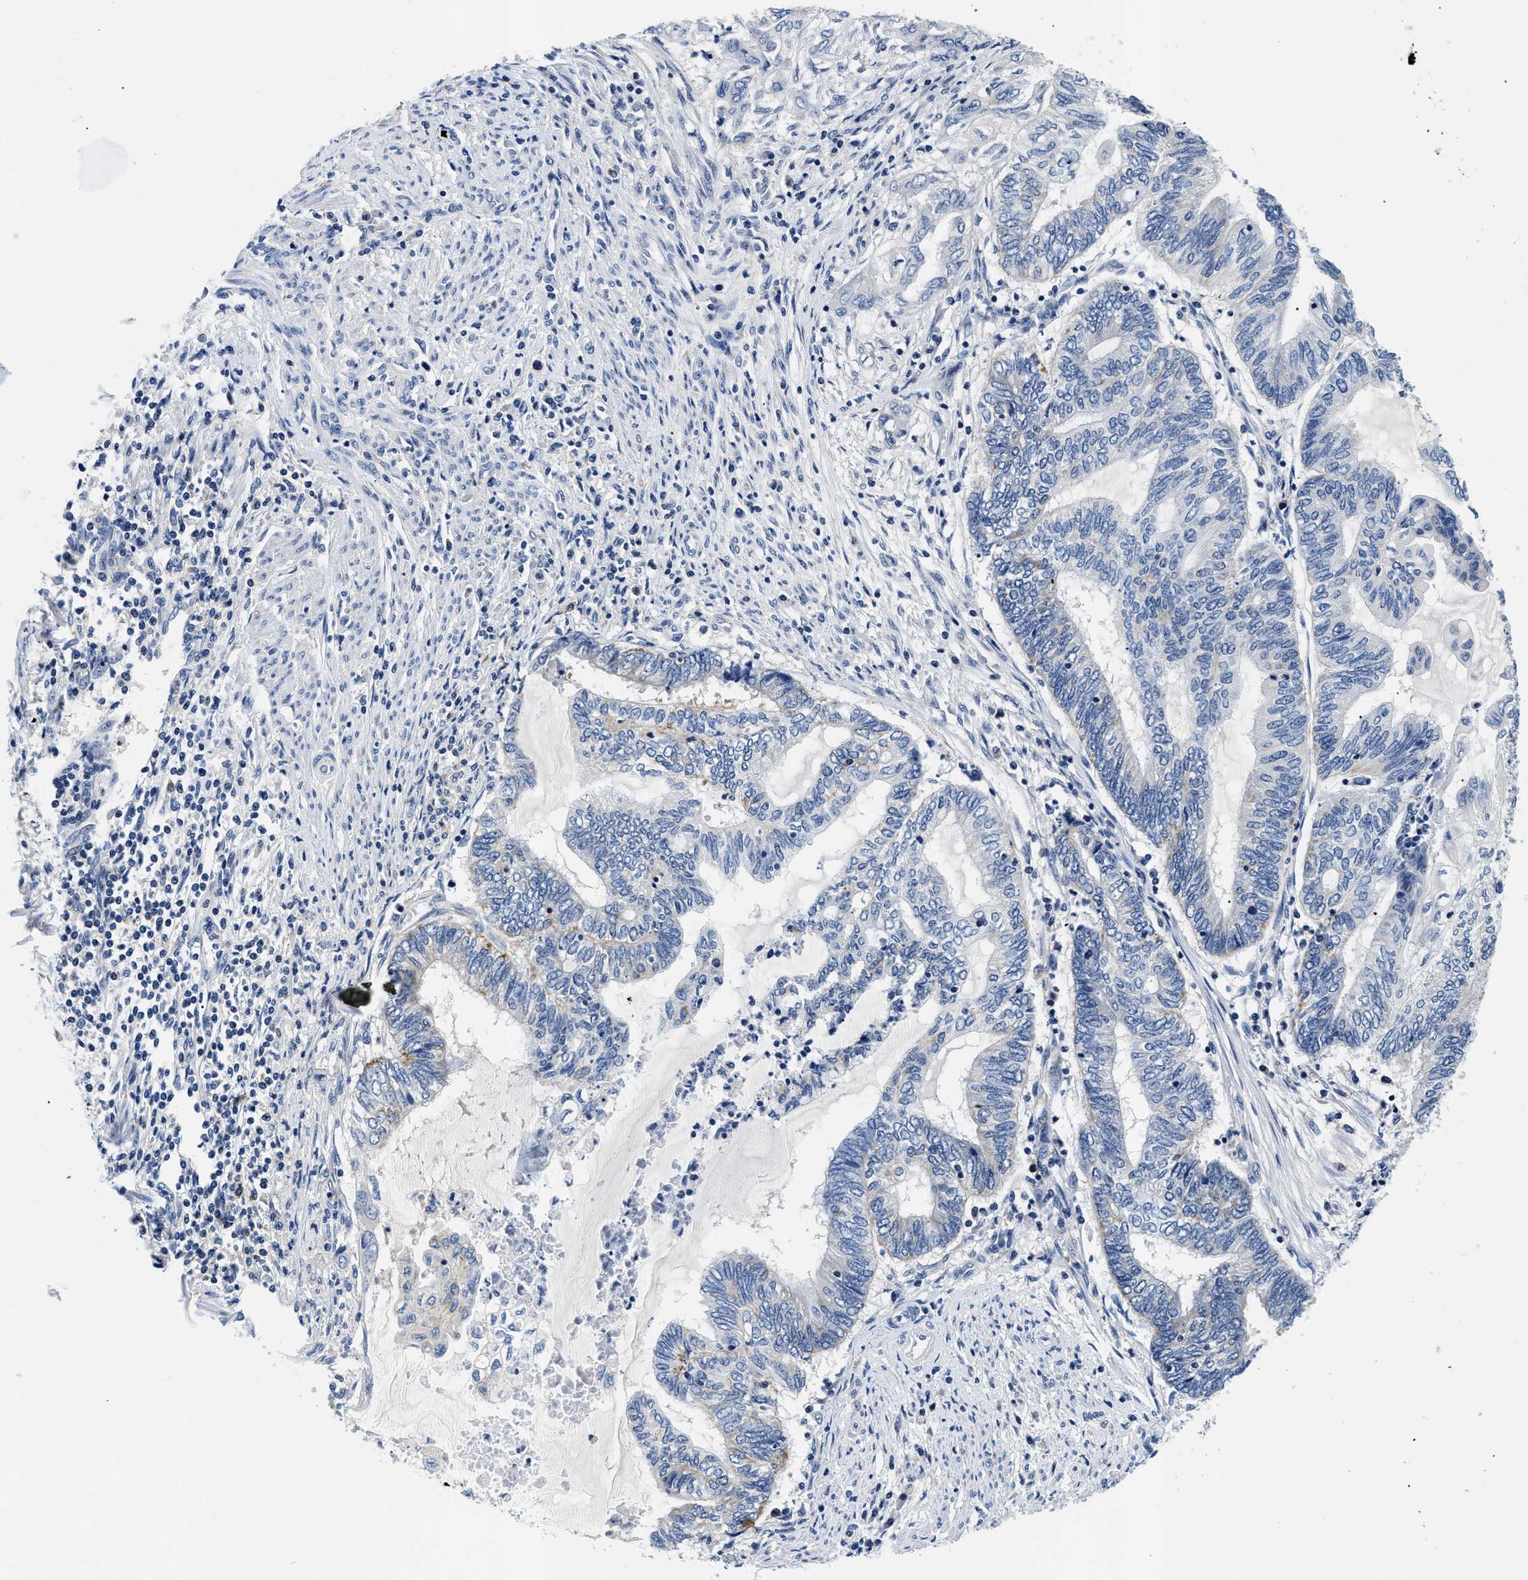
{"staining": {"intensity": "negative", "quantity": "none", "location": "none"}, "tissue": "endometrial cancer", "cell_type": "Tumor cells", "image_type": "cancer", "snomed": [{"axis": "morphology", "description": "Adenocarcinoma, NOS"}, {"axis": "topography", "description": "Uterus"}, {"axis": "topography", "description": "Endometrium"}], "caption": "A micrograph of human endometrial cancer is negative for staining in tumor cells.", "gene": "MEA1", "patient": {"sex": "female", "age": 70}}